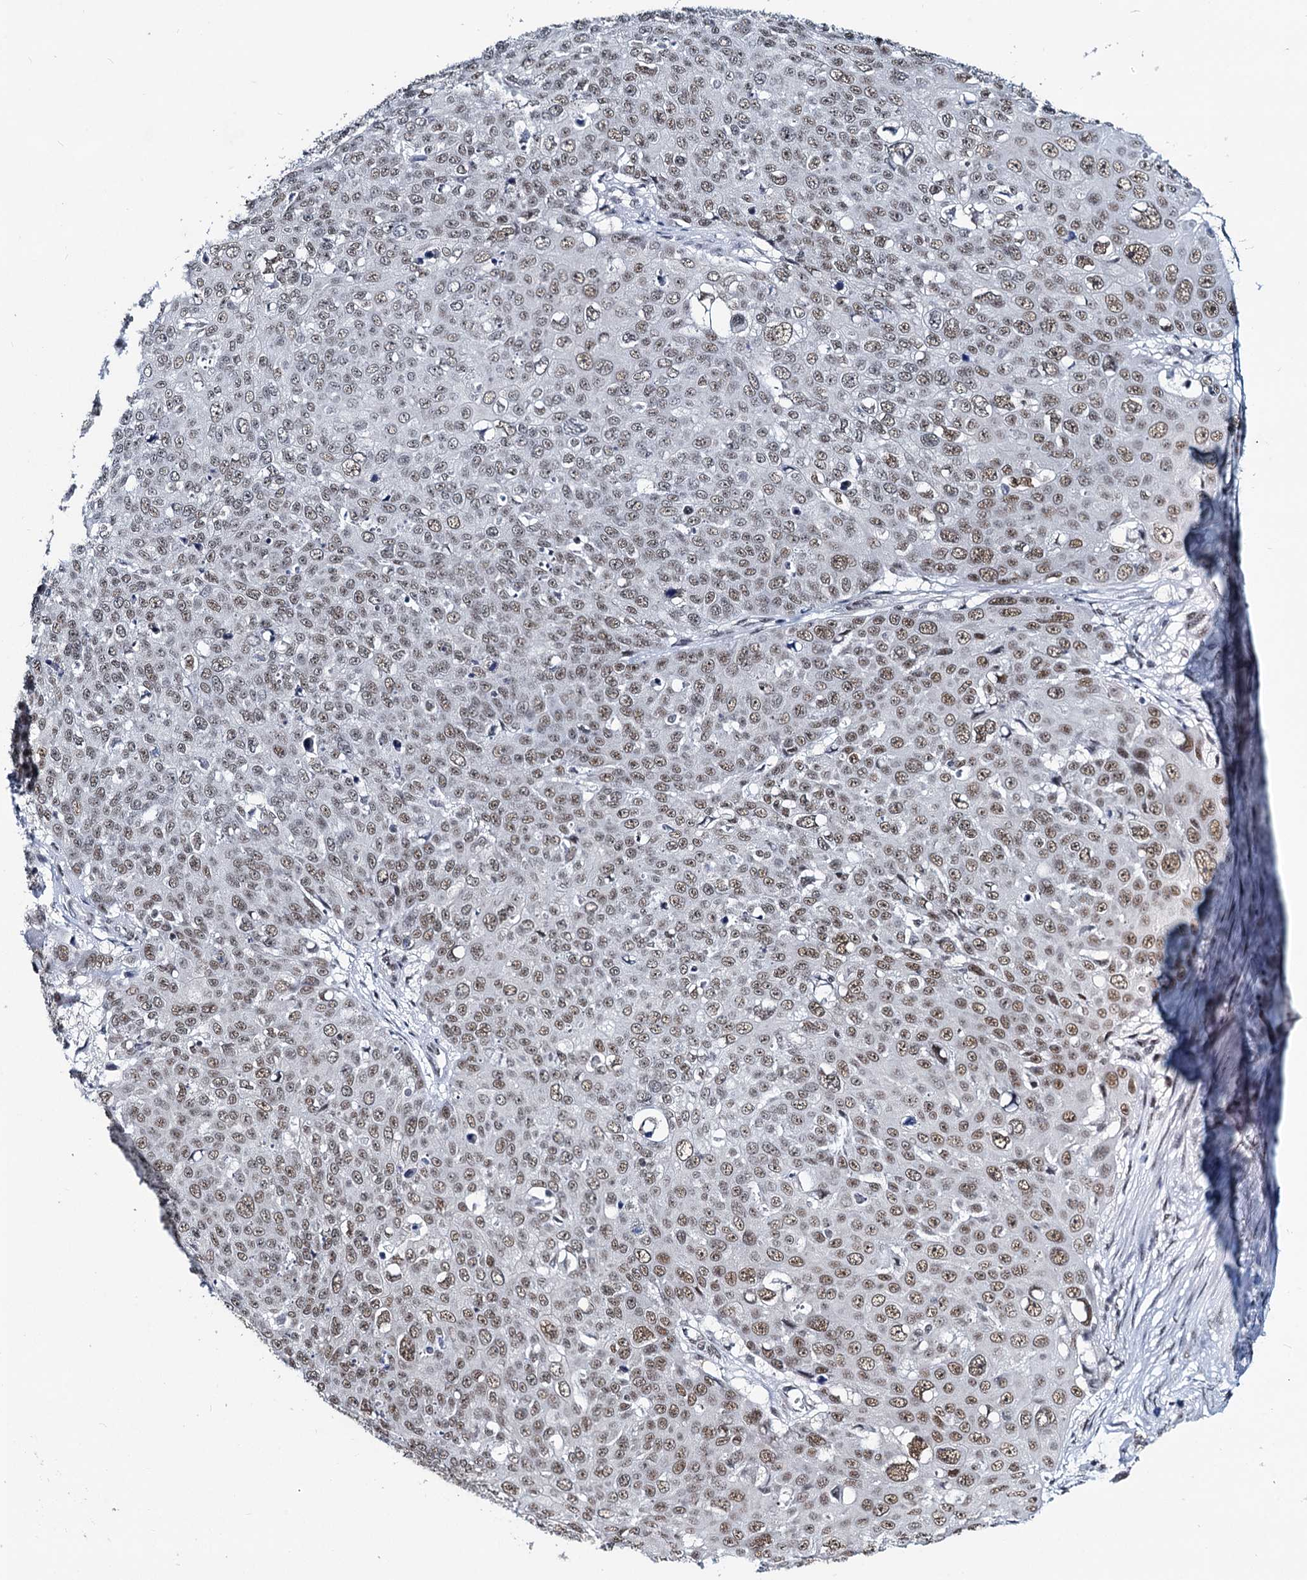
{"staining": {"intensity": "moderate", "quantity": ">75%", "location": "nuclear"}, "tissue": "skin cancer", "cell_type": "Tumor cells", "image_type": "cancer", "snomed": [{"axis": "morphology", "description": "Squamous cell carcinoma, NOS"}, {"axis": "topography", "description": "Skin"}], "caption": "High-power microscopy captured an immunohistochemistry (IHC) histopathology image of skin cancer (squamous cell carcinoma), revealing moderate nuclear positivity in about >75% of tumor cells.", "gene": "METTL14", "patient": {"sex": "male", "age": 71}}